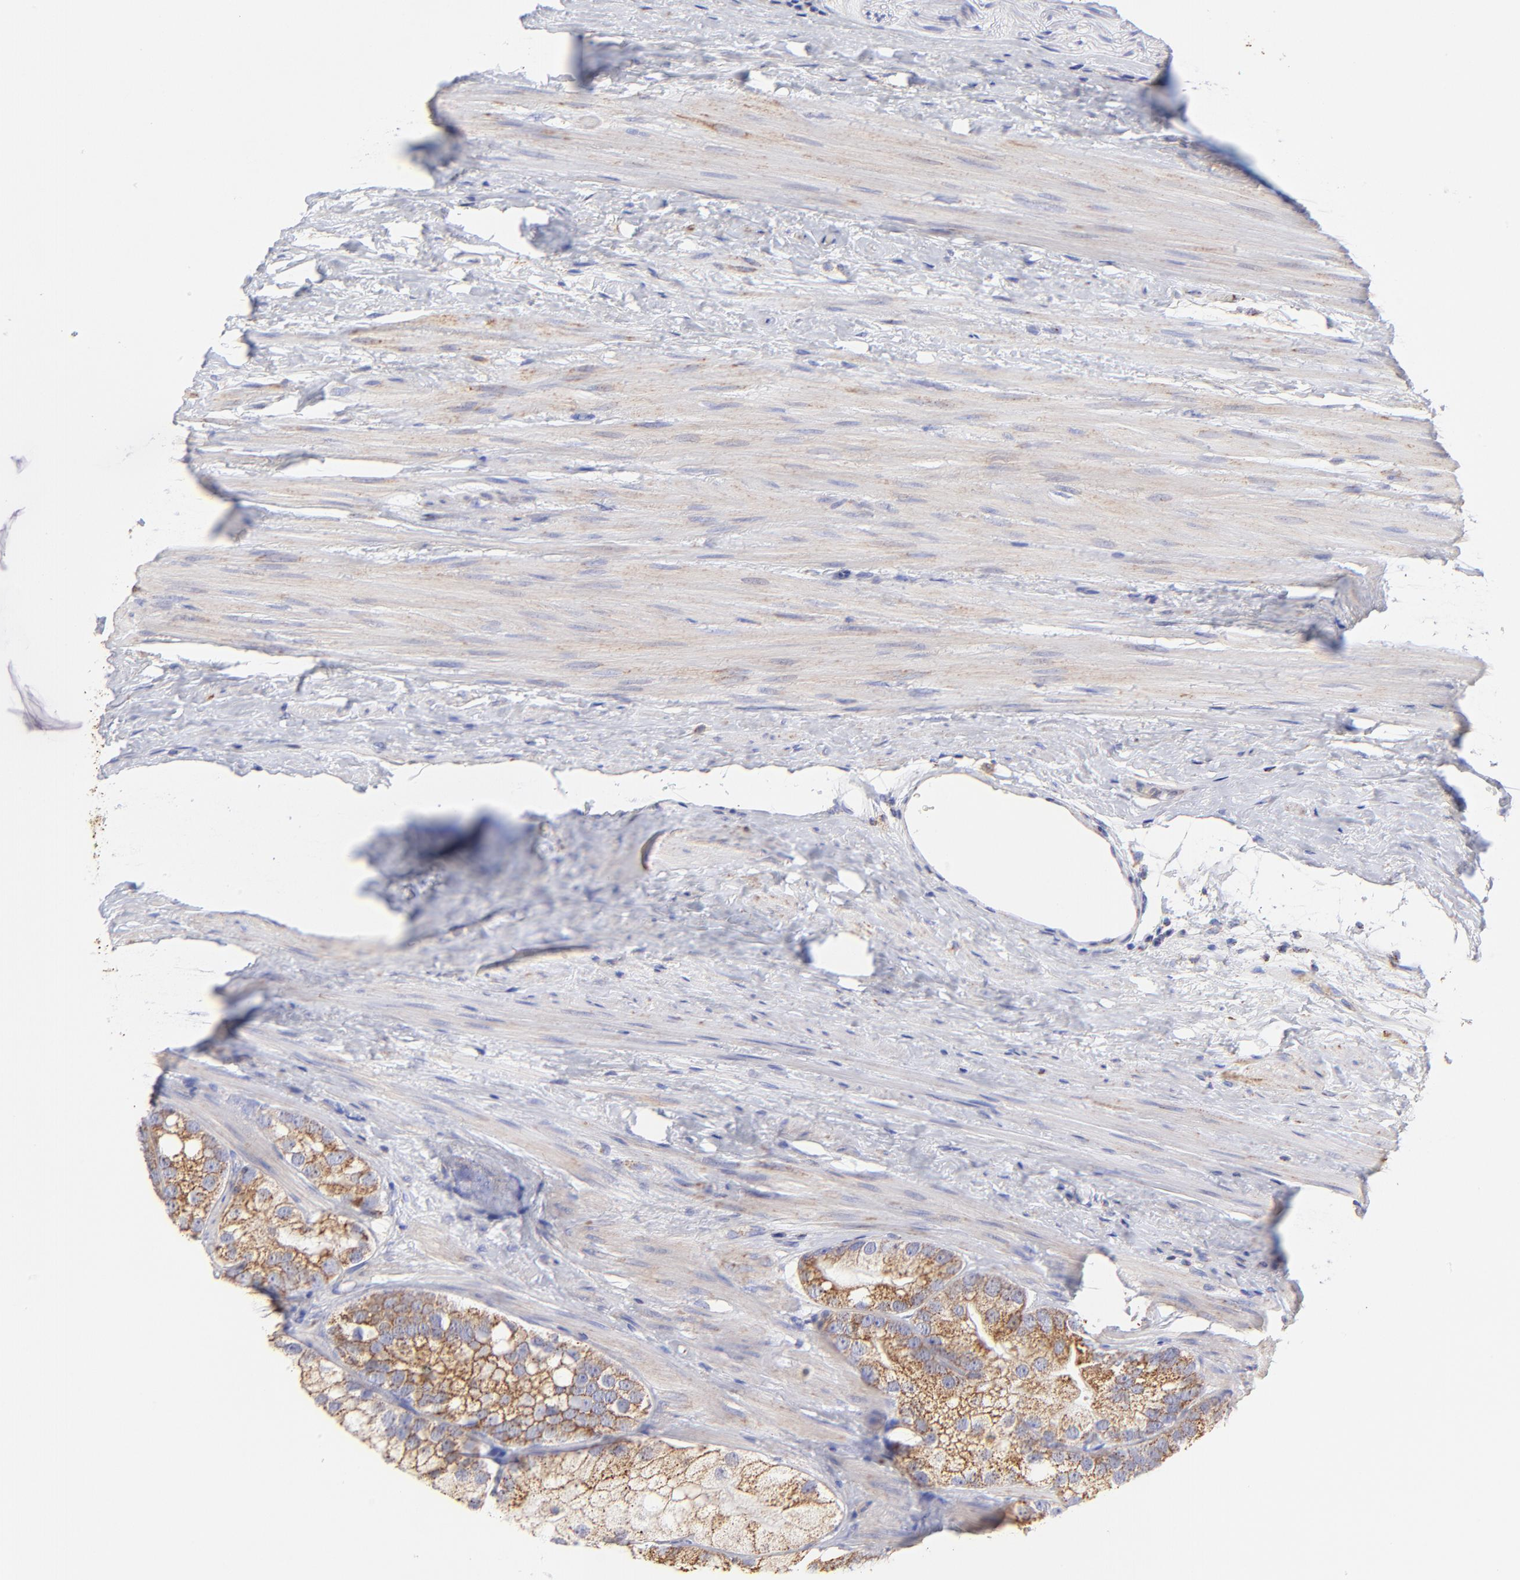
{"staining": {"intensity": "moderate", "quantity": "25%-75%", "location": "cytoplasmic/membranous"}, "tissue": "prostate cancer", "cell_type": "Tumor cells", "image_type": "cancer", "snomed": [{"axis": "morphology", "description": "Adenocarcinoma, Low grade"}, {"axis": "topography", "description": "Prostate"}], "caption": "An immunohistochemistry micrograph of neoplastic tissue is shown. Protein staining in brown labels moderate cytoplasmic/membranous positivity in adenocarcinoma (low-grade) (prostate) within tumor cells.", "gene": "ECH1", "patient": {"sex": "male", "age": 69}}